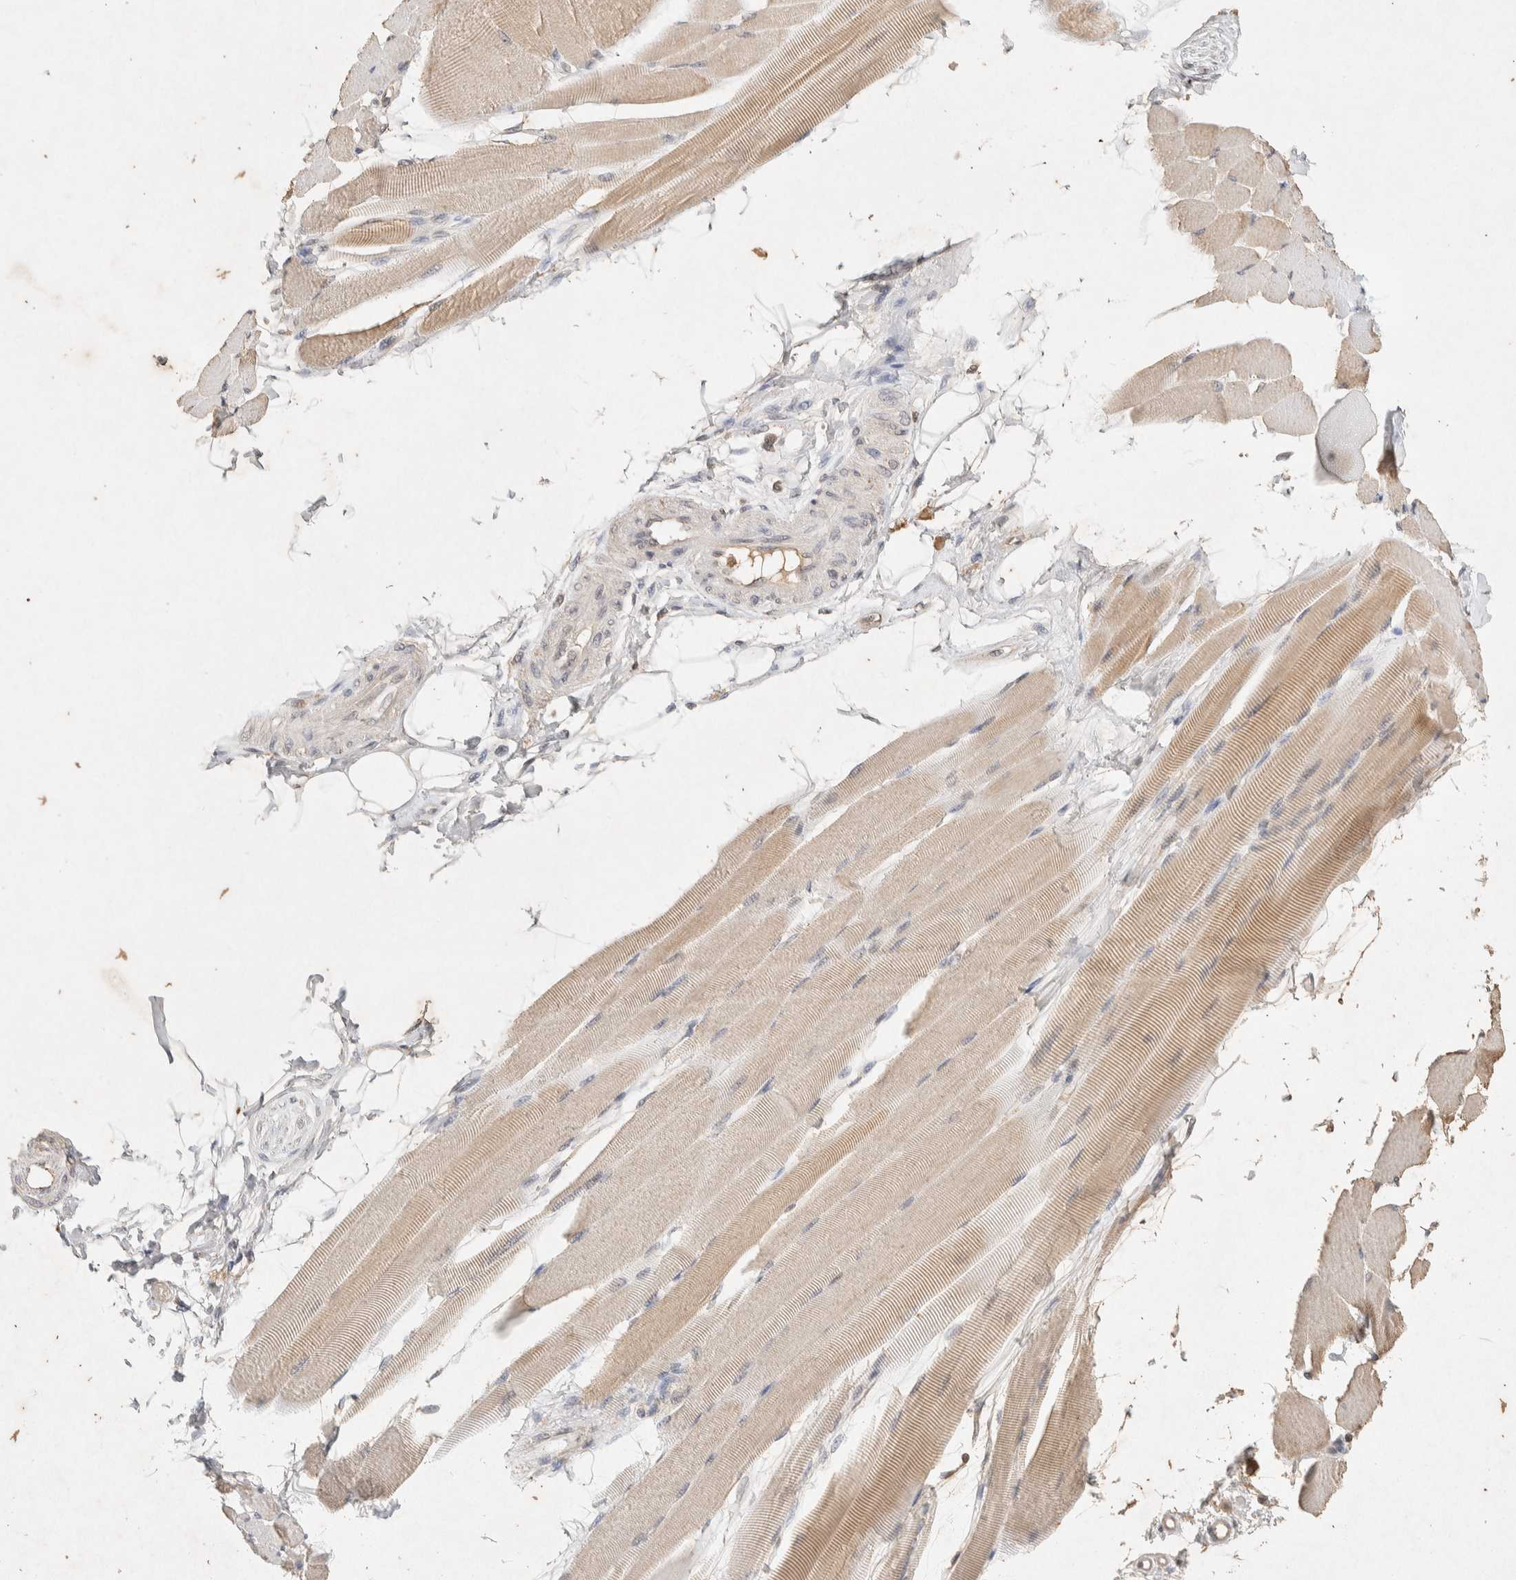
{"staining": {"intensity": "weak", "quantity": "25%-75%", "location": "cytoplasmic/membranous"}, "tissue": "skeletal muscle", "cell_type": "Myocytes", "image_type": "normal", "snomed": [{"axis": "morphology", "description": "Normal tissue, NOS"}, {"axis": "topography", "description": "Skeletal muscle"}, {"axis": "topography", "description": "Peripheral nerve tissue"}], "caption": "This histopathology image demonstrates immunohistochemistry staining of normal skeletal muscle, with low weak cytoplasmic/membranous positivity in approximately 25%-75% of myocytes.", "gene": "RAC2", "patient": {"sex": "female", "age": 84}}